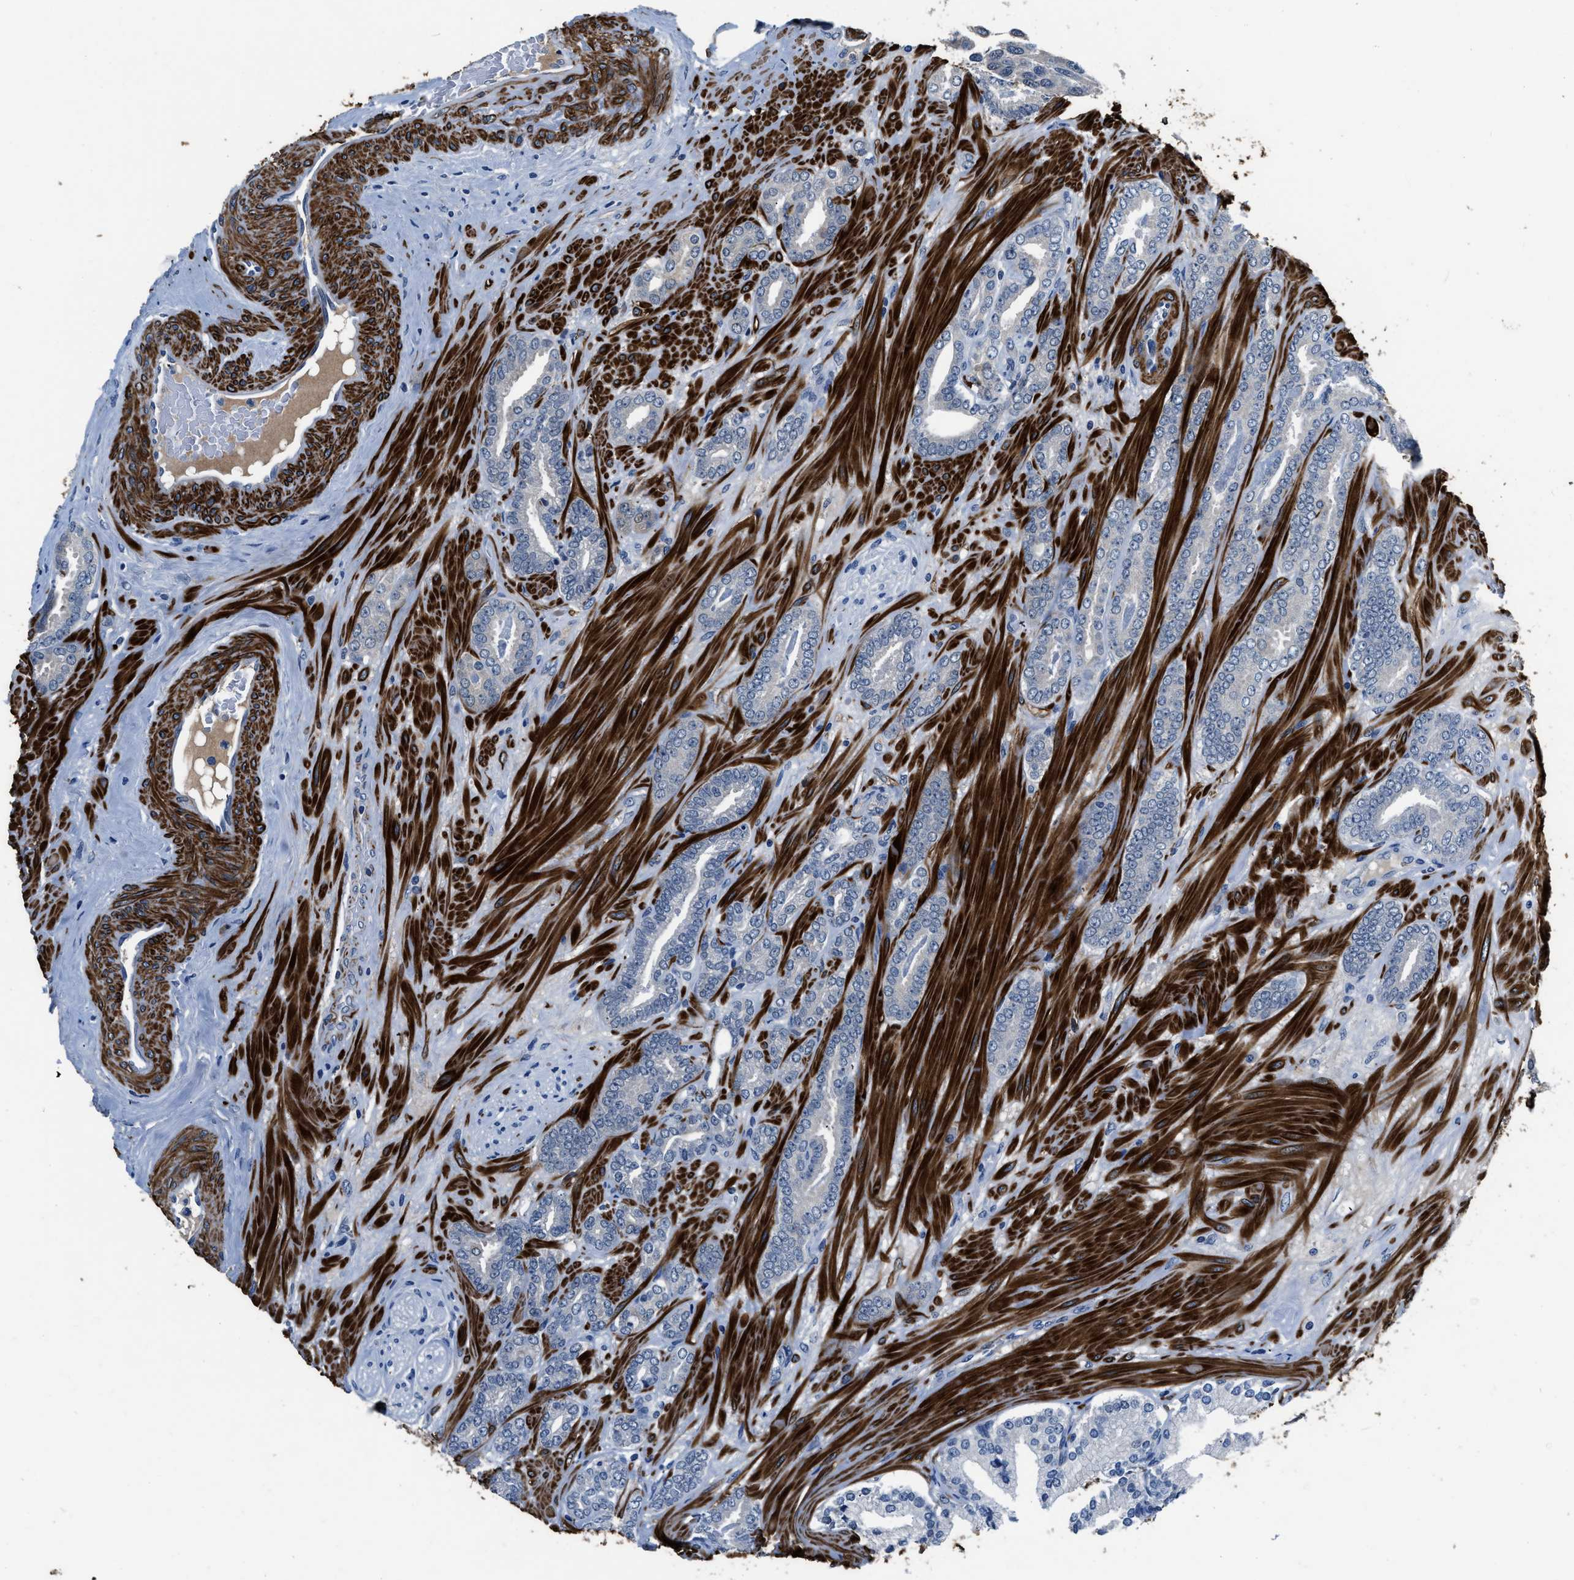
{"staining": {"intensity": "negative", "quantity": "none", "location": "none"}, "tissue": "prostate cancer", "cell_type": "Tumor cells", "image_type": "cancer", "snomed": [{"axis": "morphology", "description": "Adenocarcinoma, Low grade"}, {"axis": "topography", "description": "Prostate"}], "caption": "A high-resolution micrograph shows IHC staining of low-grade adenocarcinoma (prostate), which shows no significant expression in tumor cells.", "gene": "LANCL2", "patient": {"sex": "male", "age": 63}}